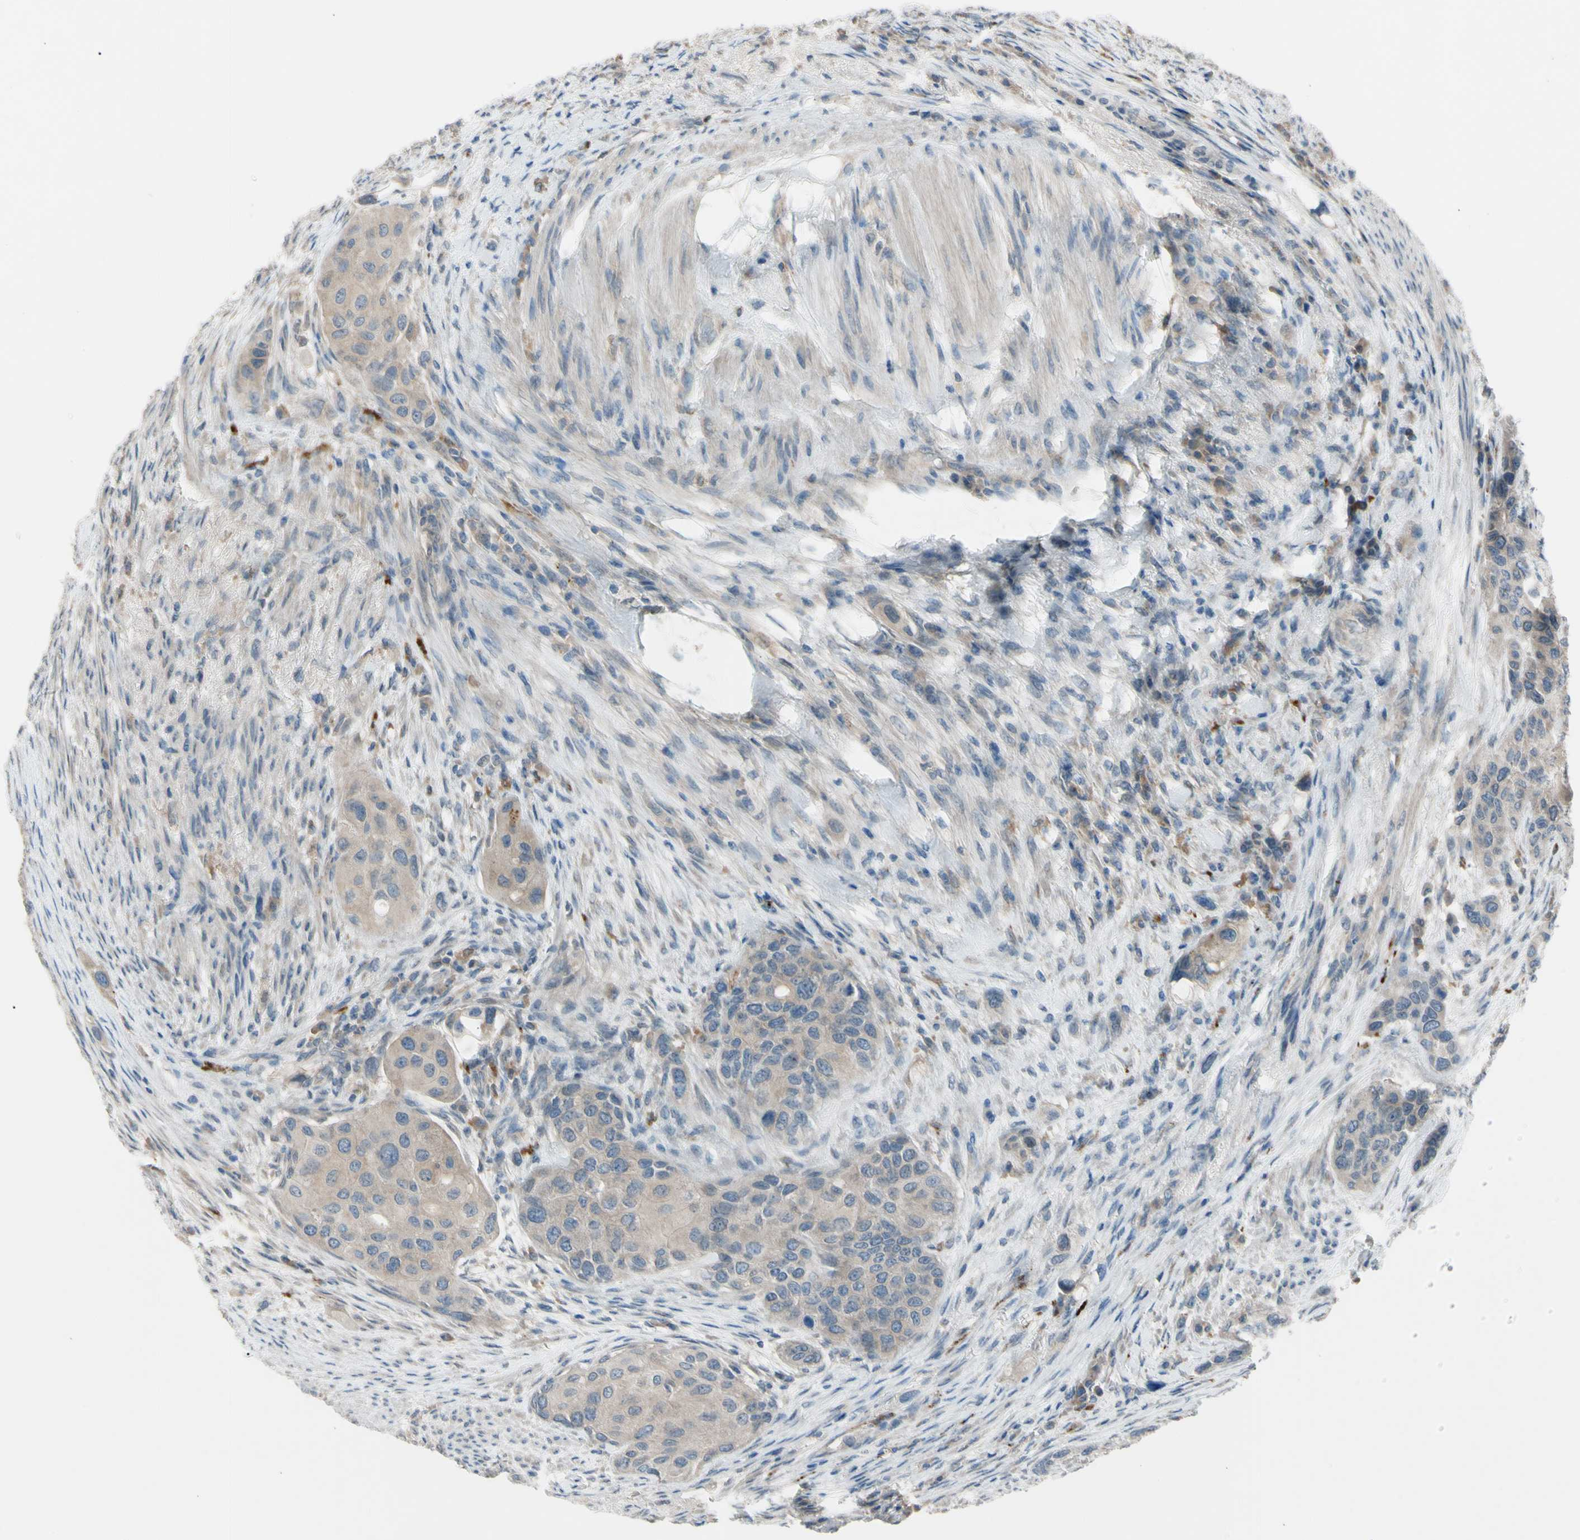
{"staining": {"intensity": "weak", "quantity": ">75%", "location": "cytoplasmic/membranous"}, "tissue": "urothelial cancer", "cell_type": "Tumor cells", "image_type": "cancer", "snomed": [{"axis": "morphology", "description": "Urothelial carcinoma, High grade"}, {"axis": "topography", "description": "Urinary bladder"}], "caption": "High-grade urothelial carcinoma was stained to show a protein in brown. There is low levels of weak cytoplasmic/membranous expression in about >75% of tumor cells.", "gene": "AFP", "patient": {"sex": "female", "age": 56}}